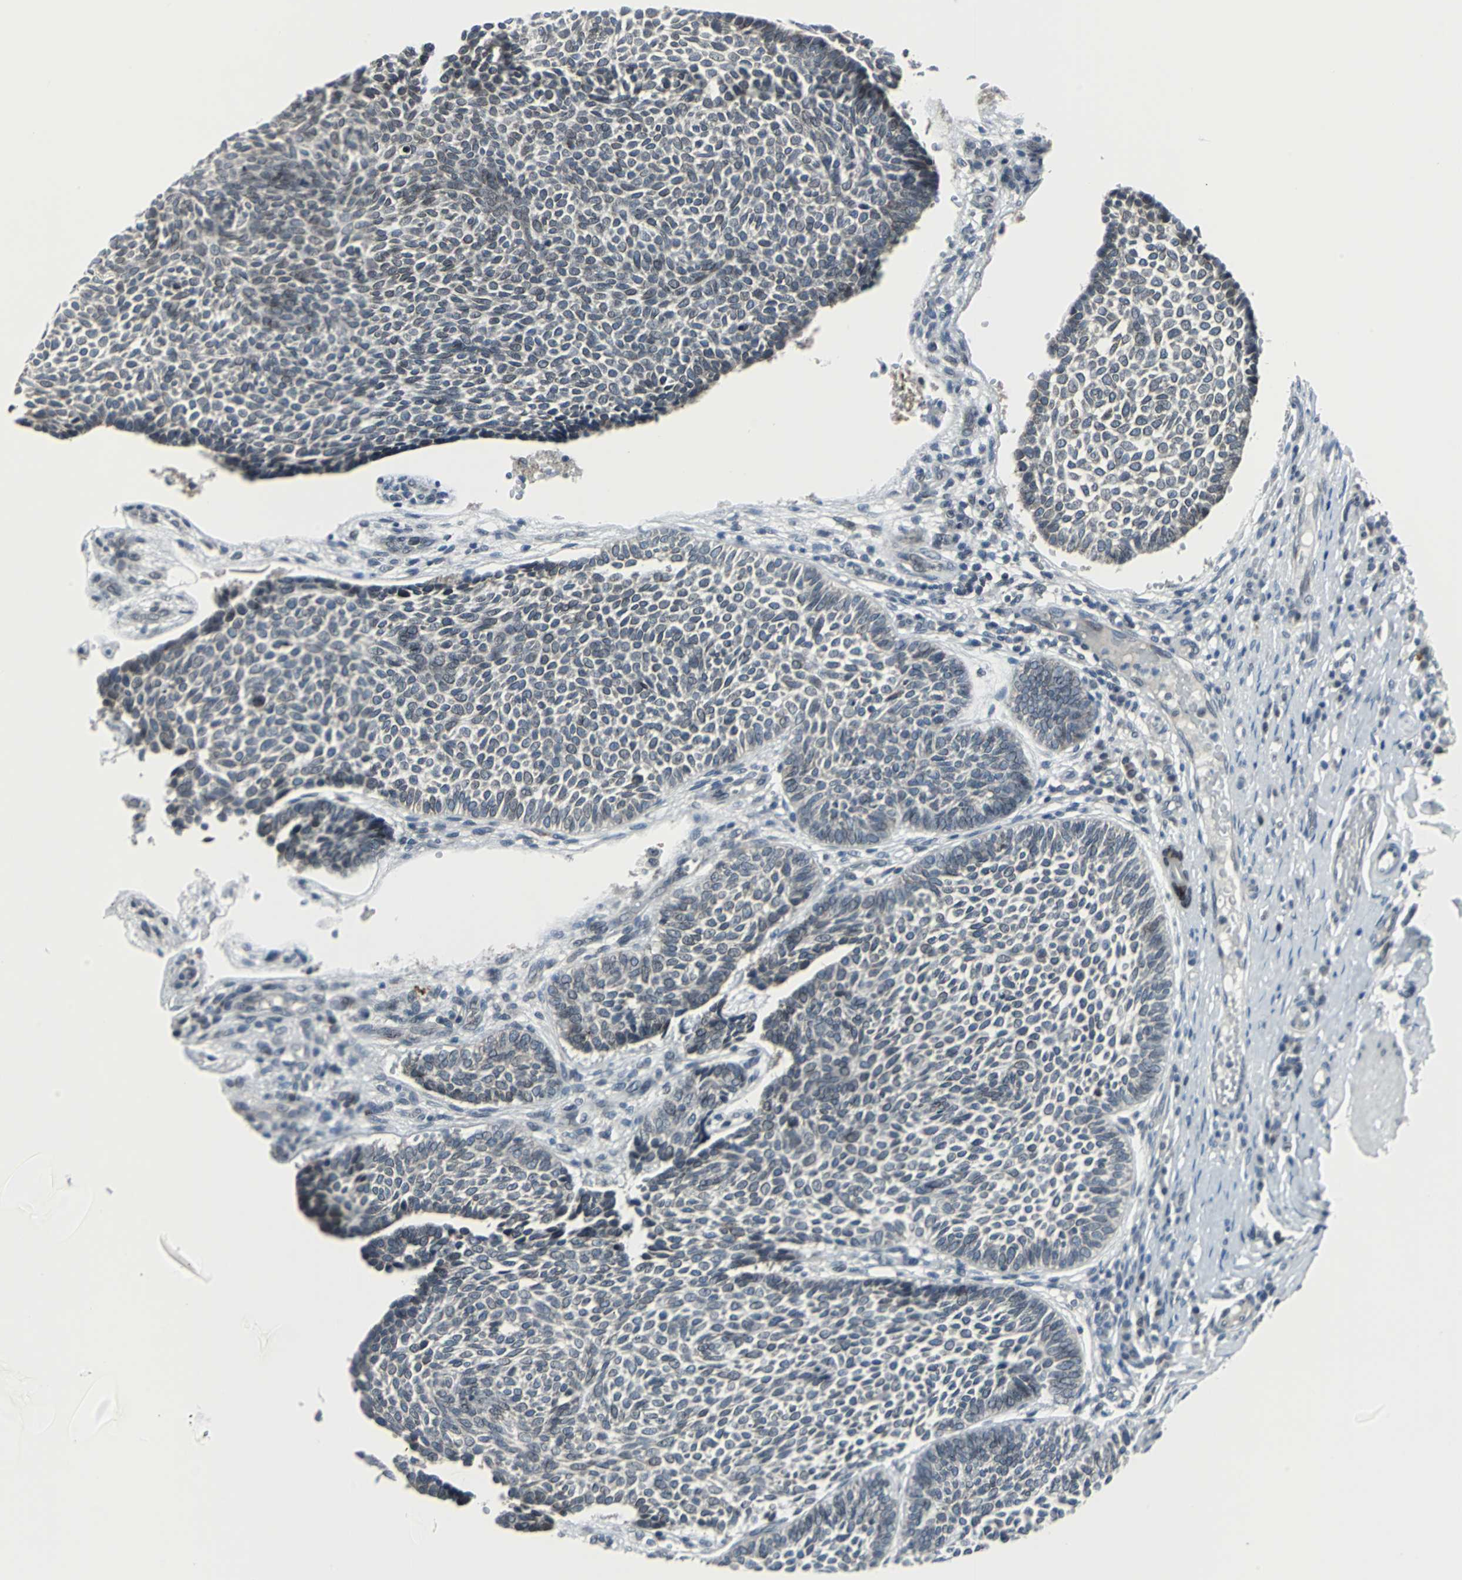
{"staining": {"intensity": "negative", "quantity": "none", "location": "none"}, "tissue": "skin cancer", "cell_type": "Tumor cells", "image_type": "cancer", "snomed": [{"axis": "morphology", "description": "Normal tissue, NOS"}, {"axis": "morphology", "description": "Basal cell carcinoma"}, {"axis": "topography", "description": "Skin"}], "caption": "The histopathology image displays no significant staining in tumor cells of basal cell carcinoma (skin).", "gene": "SNUPN", "patient": {"sex": "male", "age": 87}}